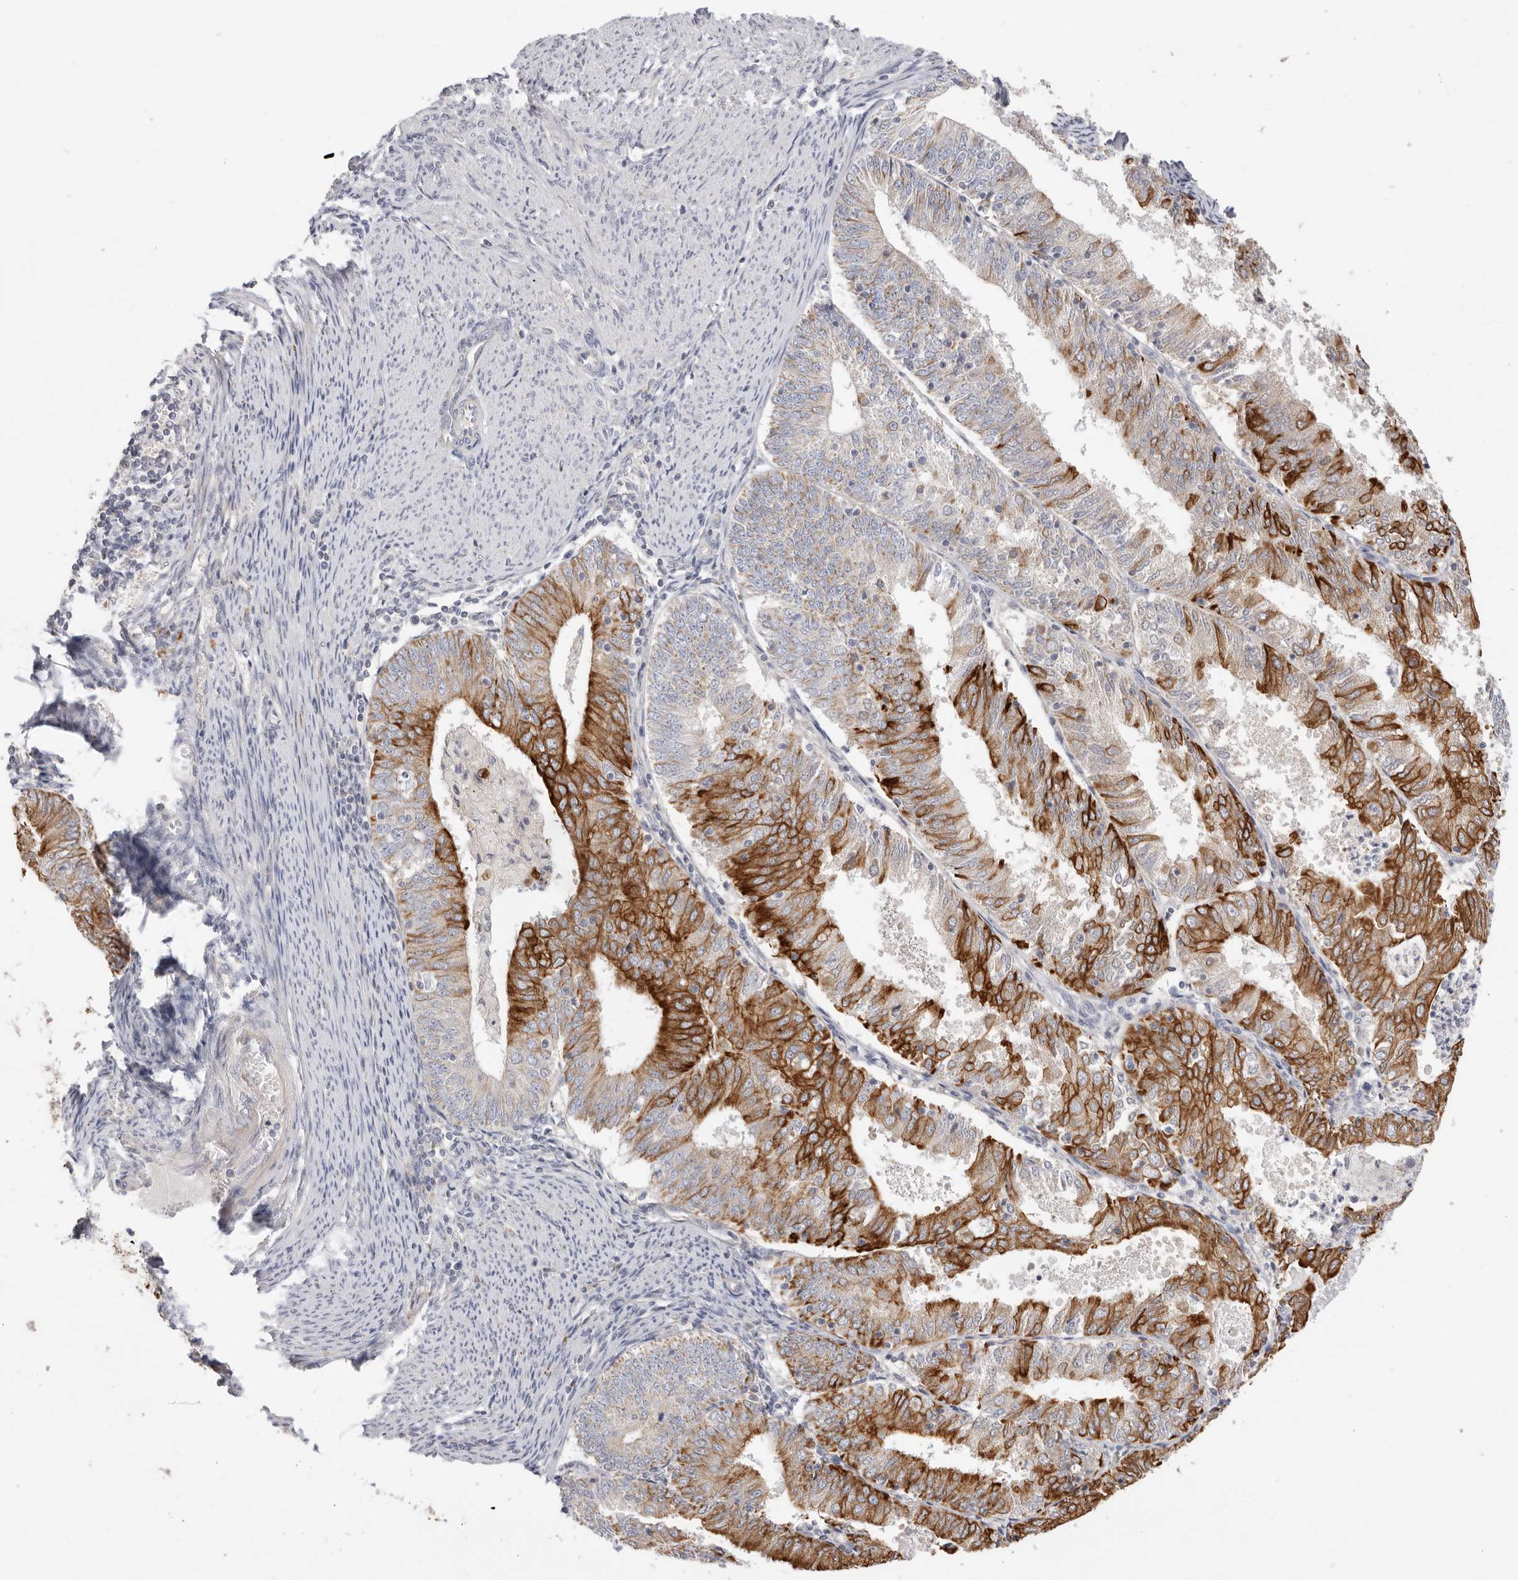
{"staining": {"intensity": "strong", "quantity": "25%-75%", "location": "cytoplasmic/membranous"}, "tissue": "endometrial cancer", "cell_type": "Tumor cells", "image_type": "cancer", "snomed": [{"axis": "morphology", "description": "Adenocarcinoma, NOS"}, {"axis": "topography", "description": "Endometrium"}], "caption": "This is an image of IHC staining of endometrial cancer (adenocarcinoma), which shows strong positivity in the cytoplasmic/membranous of tumor cells.", "gene": "USH1C", "patient": {"sex": "female", "age": 57}}